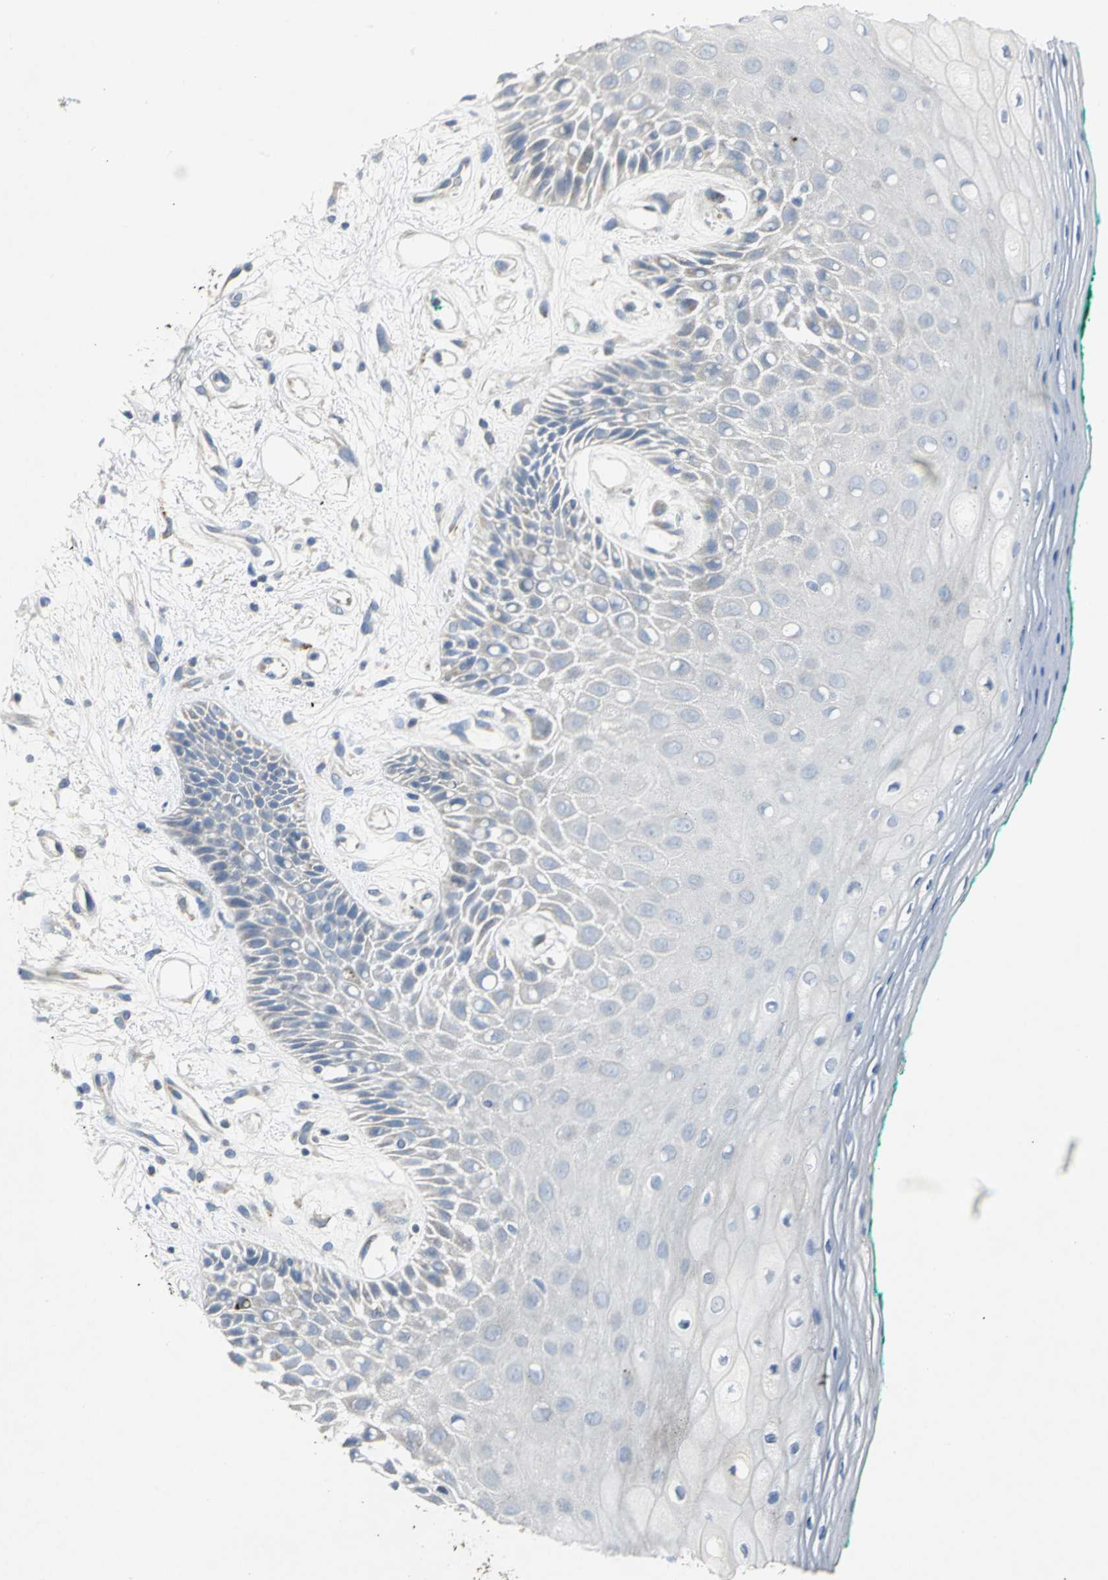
{"staining": {"intensity": "weak", "quantity": "25%-75%", "location": "cytoplasmic/membranous"}, "tissue": "oral mucosa", "cell_type": "Squamous epithelial cells", "image_type": "normal", "snomed": [{"axis": "morphology", "description": "Normal tissue, NOS"}, {"axis": "morphology", "description": "Squamous cell carcinoma, NOS"}, {"axis": "topography", "description": "Skeletal muscle"}, {"axis": "topography", "description": "Oral tissue"}, {"axis": "topography", "description": "Head-Neck"}], "caption": "Immunohistochemistry (DAB (3,3'-diaminobenzidine)) staining of unremarkable human oral mucosa reveals weak cytoplasmic/membranous protein positivity in approximately 25%-75% of squamous epithelial cells.", "gene": "SPPL2B", "patient": {"sex": "female", "age": 84}}